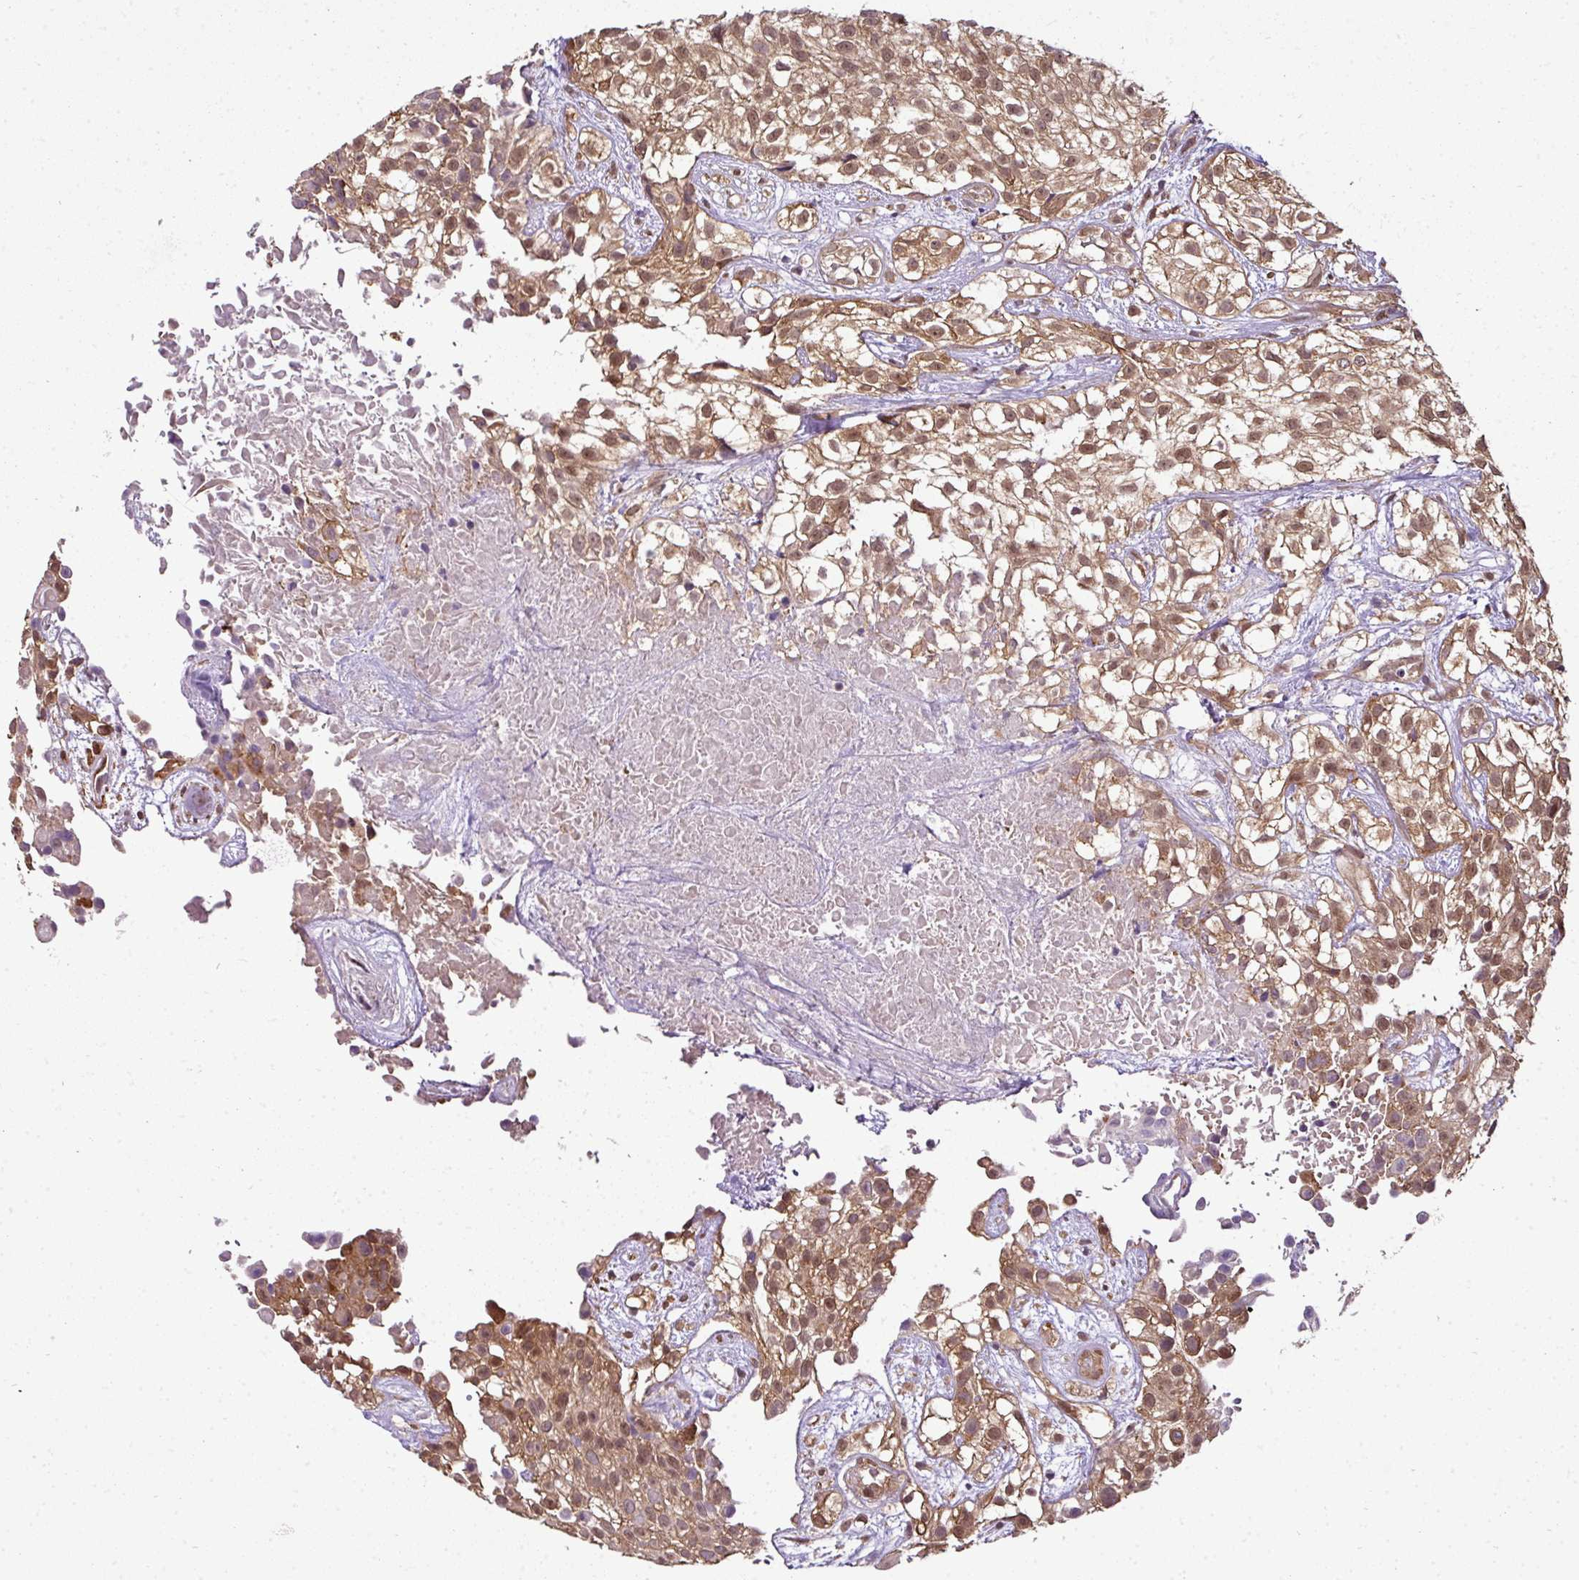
{"staining": {"intensity": "moderate", "quantity": ">75%", "location": "cytoplasmic/membranous,nuclear"}, "tissue": "urothelial cancer", "cell_type": "Tumor cells", "image_type": "cancer", "snomed": [{"axis": "morphology", "description": "Urothelial carcinoma, High grade"}, {"axis": "topography", "description": "Urinary bladder"}], "caption": "Immunohistochemistry (IHC) histopathology image of neoplastic tissue: human urothelial cancer stained using immunohistochemistry exhibits medium levels of moderate protein expression localized specifically in the cytoplasmic/membranous and nuclear of tumor cells, appearing as a cytoplasmic/membranous and nuclear brown color.", "gene": "RBM4B", "patient": {"sex": "male", "age": 56}}